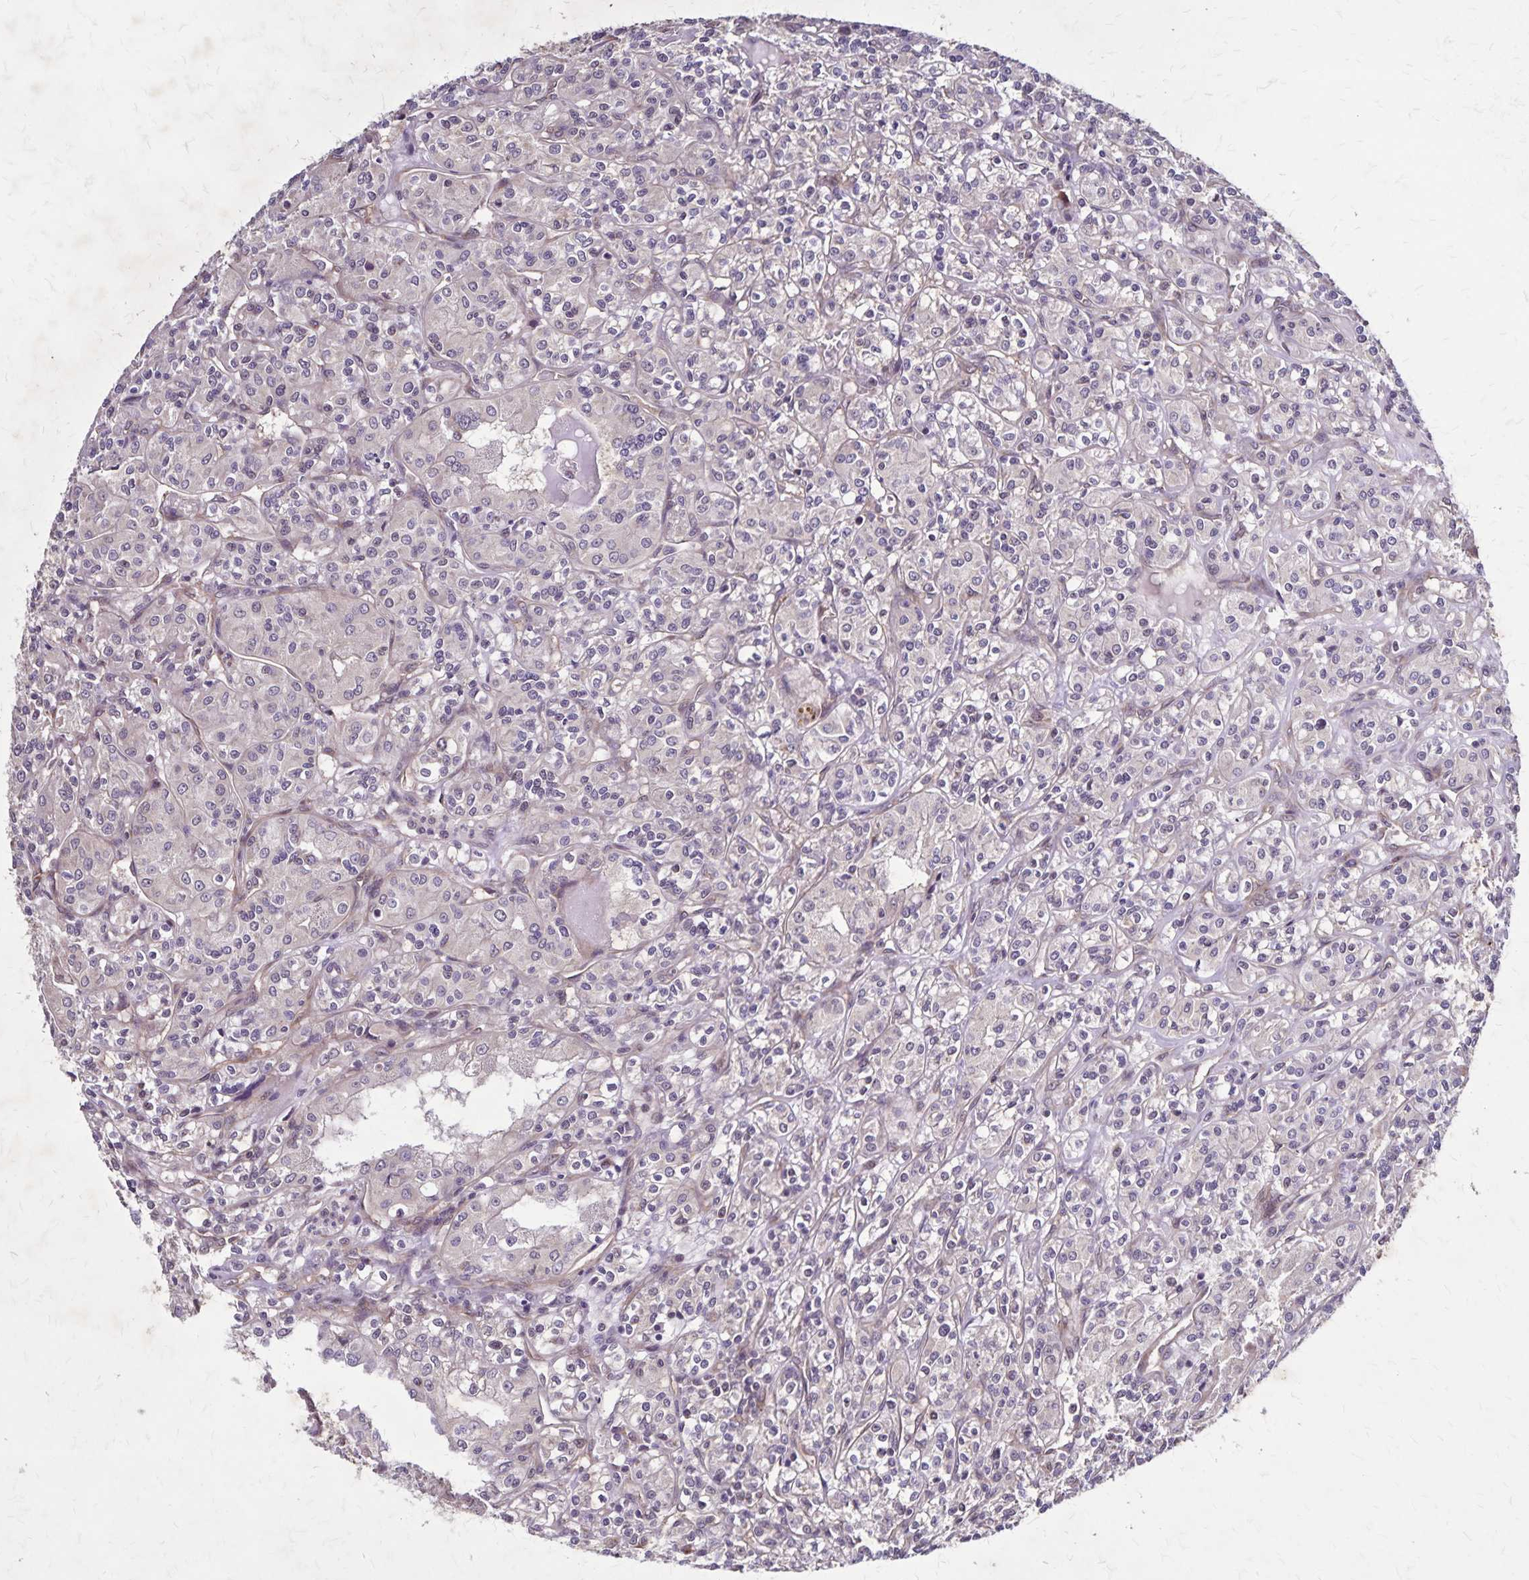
{"staining": {"intensity": "negative", "quantity": "none", "location": "none"}, "tissue": "renal cancer", "cell_type": "Tumor cells", "image_type": "cancer", "snomed": [{"axis": "morphology", "description": "Adenocarcinoma, NOS"}, {"axis": "topography", "description": "Kidney"}], "caption": "DAB (3,3'-diaminobenzidine) immunohistochemical staining of adenocarcinoma (renal) shows no significant expression in tumor cells.", "gene": "NFS1", "patient": {"sex": "male", "age": 36}}